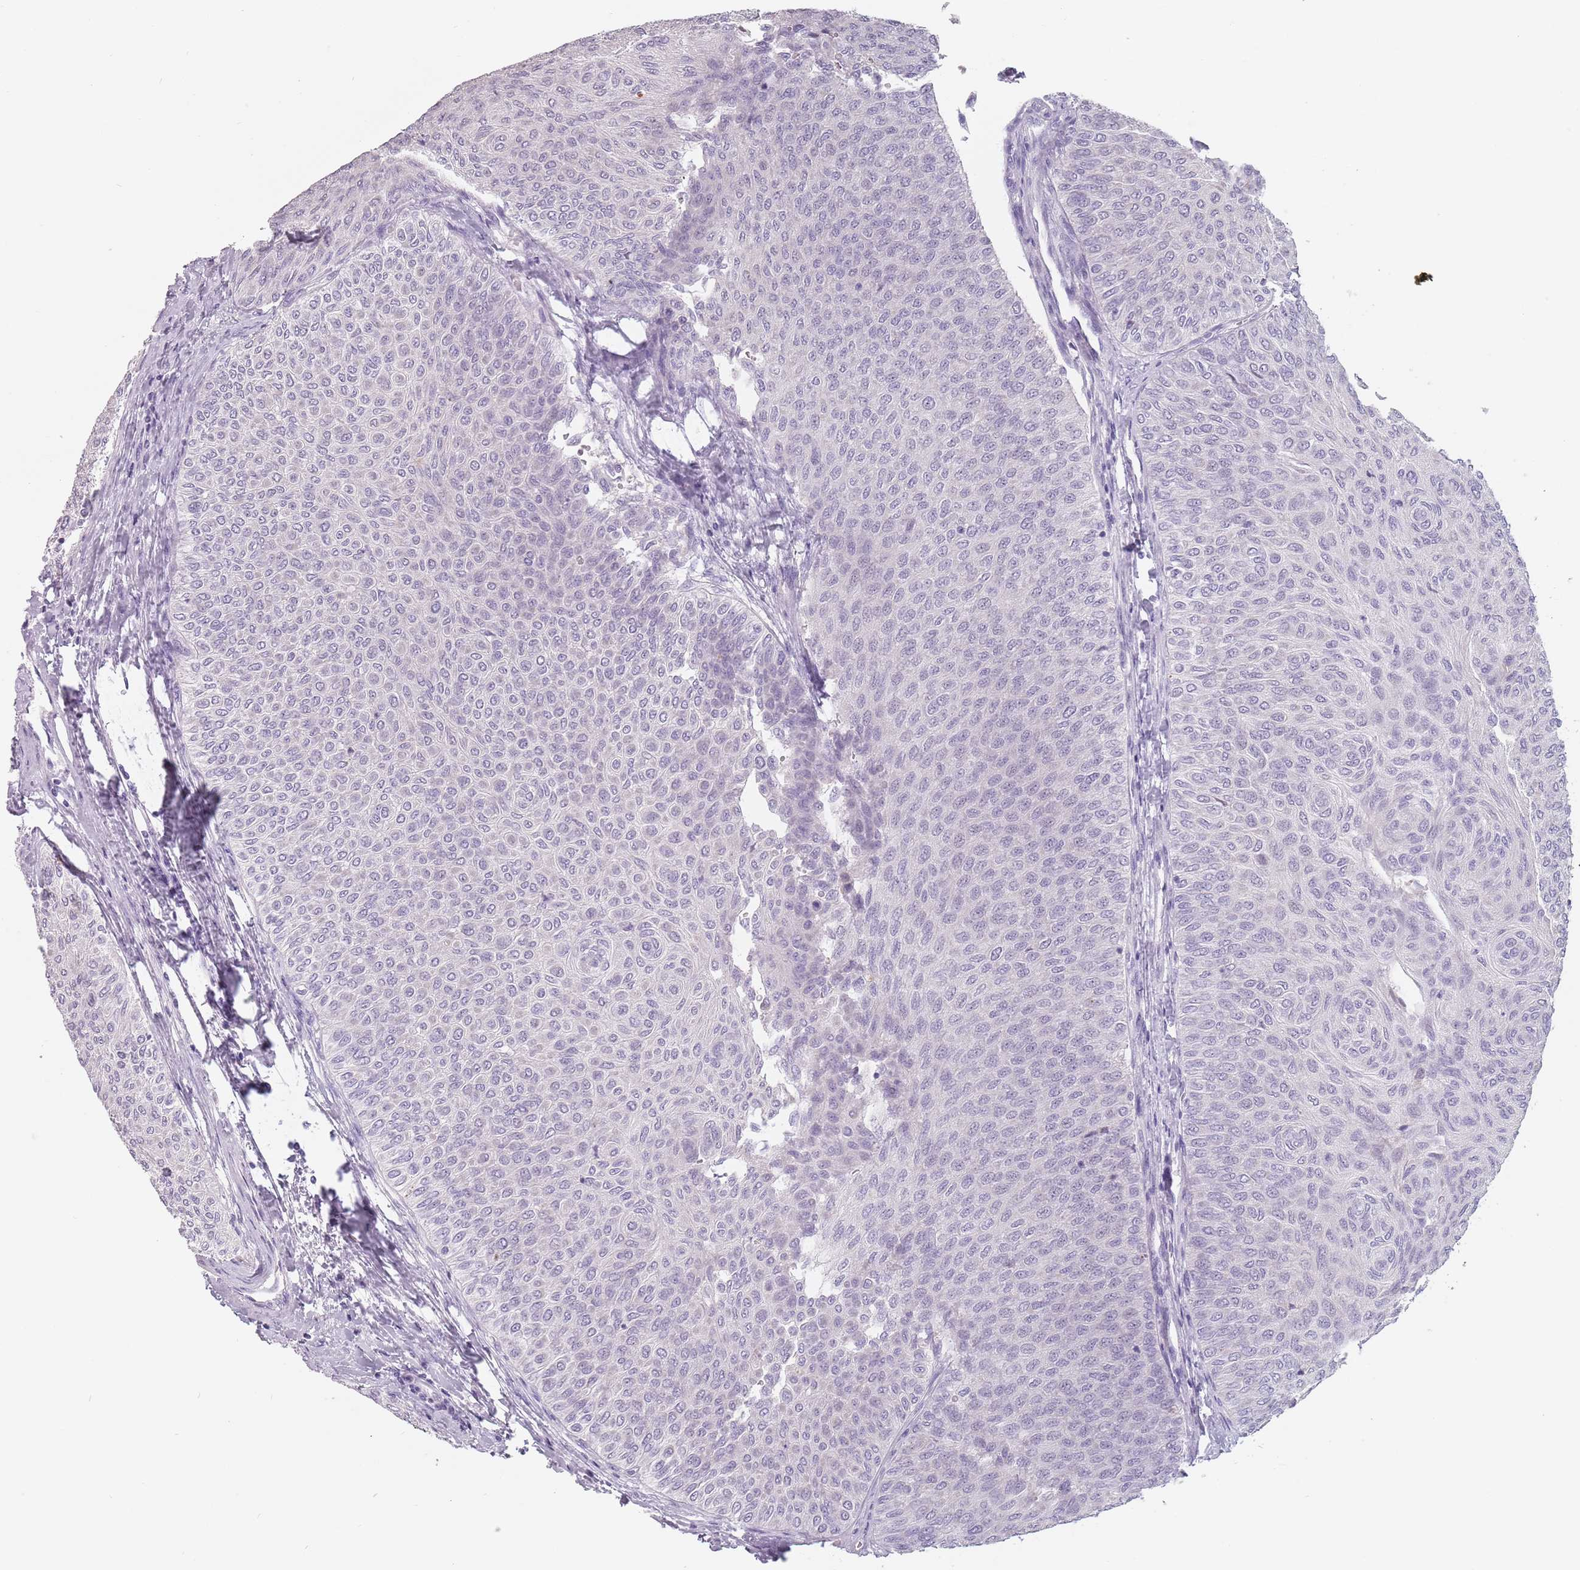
{"staining": {"intensity": "negative", "quantity": "none", "location": "none"}, "tissue": "urothelial cancer", "cell_type": "Tumor cells", "image_type": "cancer", "snomed": [{"axis": "morphology", "description": "Urothelial carcinoma, Low grade"}, {"axis": "topography", "description": "Urinary bladder"}], "caption": "Micrograph shows no protein expression in tumor cells of urothelial cancer tissue.", "gene": "CEP19", "patient": {"sex": "male", "age": 78}}